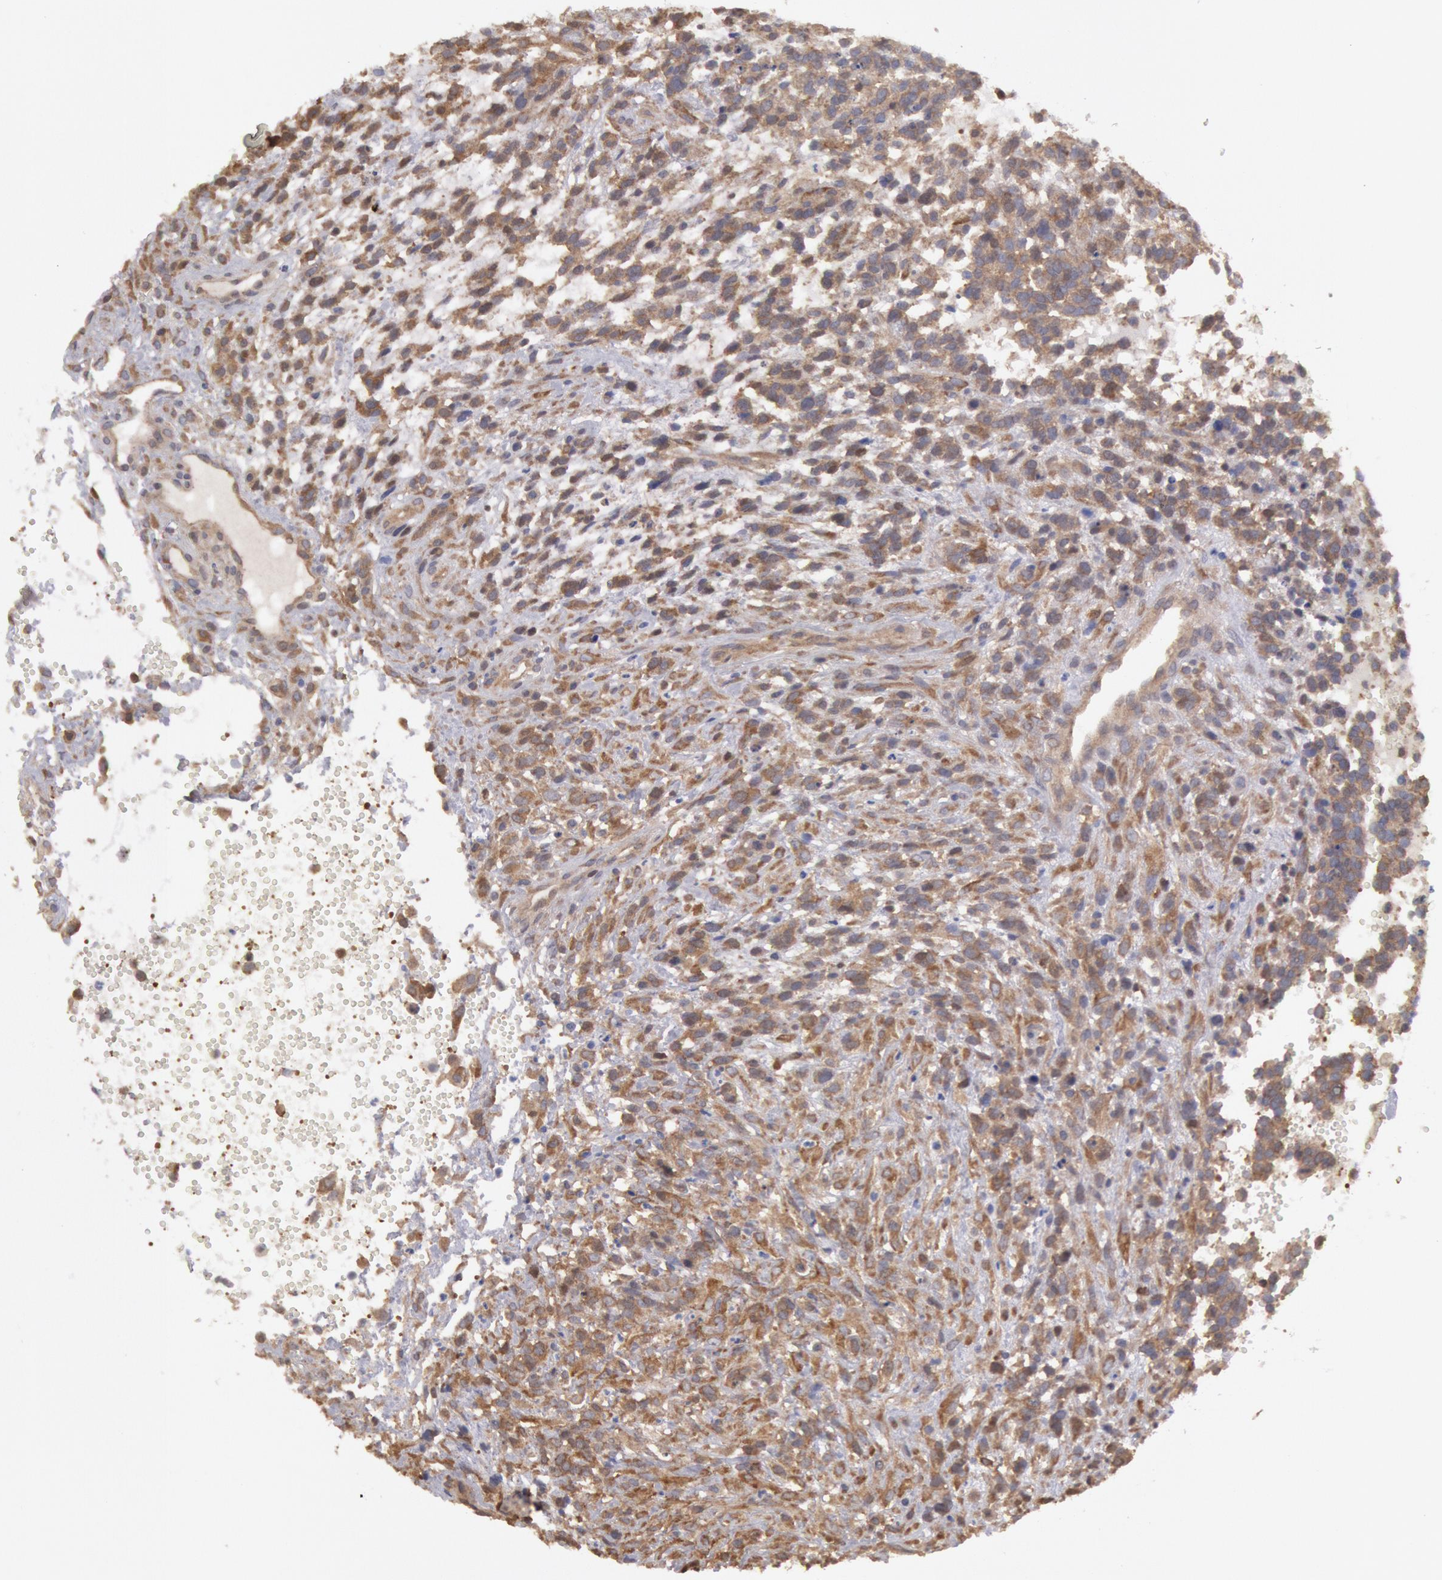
{"staining": {"intensity": "moderate", "quantity": ">75%", "location": "cytoplasmic/membranous"}, "tissue": "glioma", "cell_type": "Tumor cells", "image_type": "cancer", "snomed": [{"axis": "morphology", "description": "Glioma, malignant, High grade"}, {"axis": "topography", "description": "Brain"}], "caption": "Immunohistochemistry (DAB (3,3'-diaminobenzidine)) staining of glioma reveals moderate cytoplasmic/membranous protein expression in approximately >75% of tumor cells.", "gene": "CCDC50", "patient": {"sex": "male", "age": 66}}